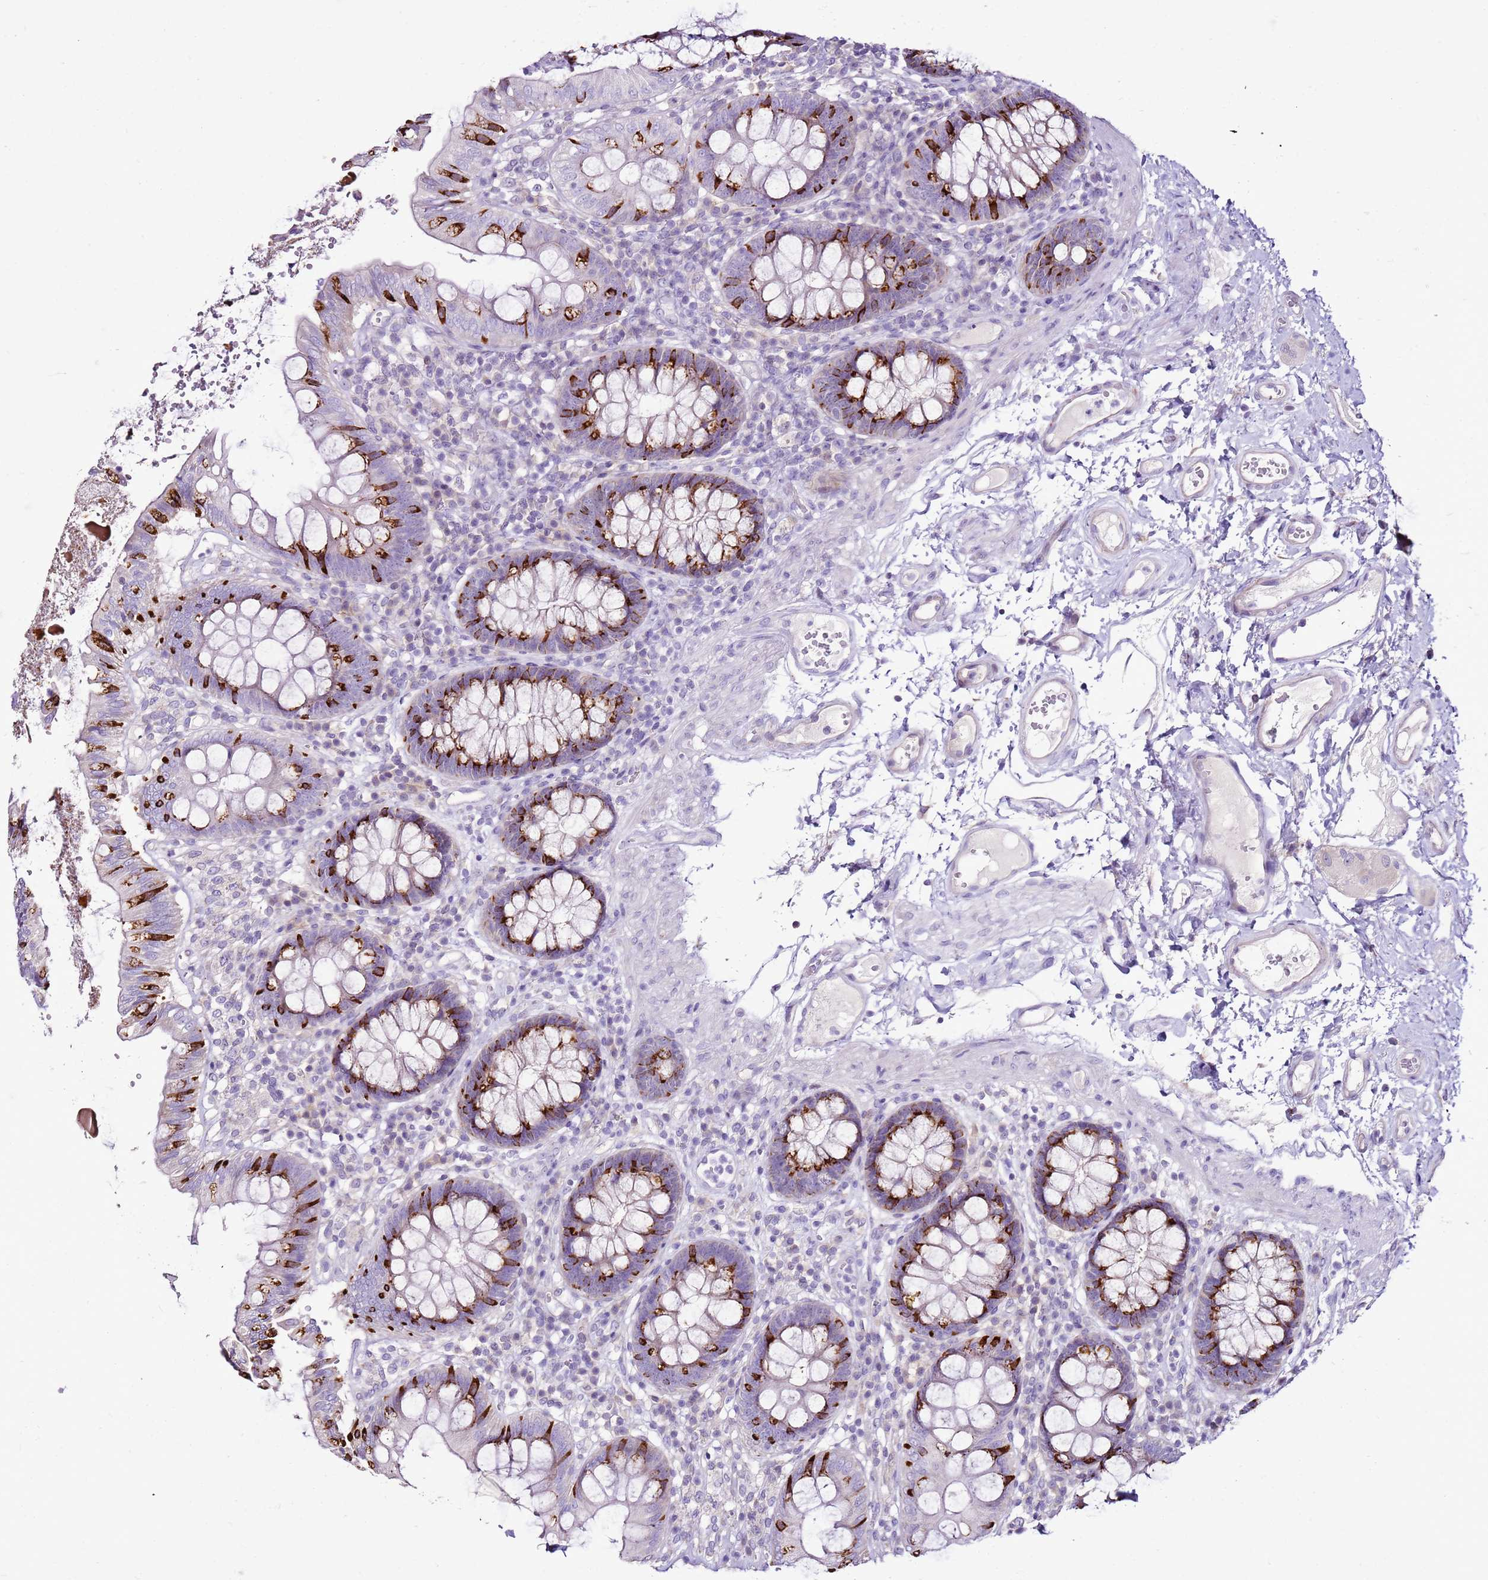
{"staining": {"intensity": "negative", "quantity": "none", "location": "none"}, "tissue": "colon", "cell_type": "Endothelial cells", "image_type": "normal", "snomed": [{"axis": "morphology", "description": "Normal tissue, NOS"}, {"axis": "topography", "description": "Colon"}], "caption": "Endothelial cells show no significant expression in benign colon.", "gene": "SLC38A5", "patient": {"sex": "male", "age": 84}}